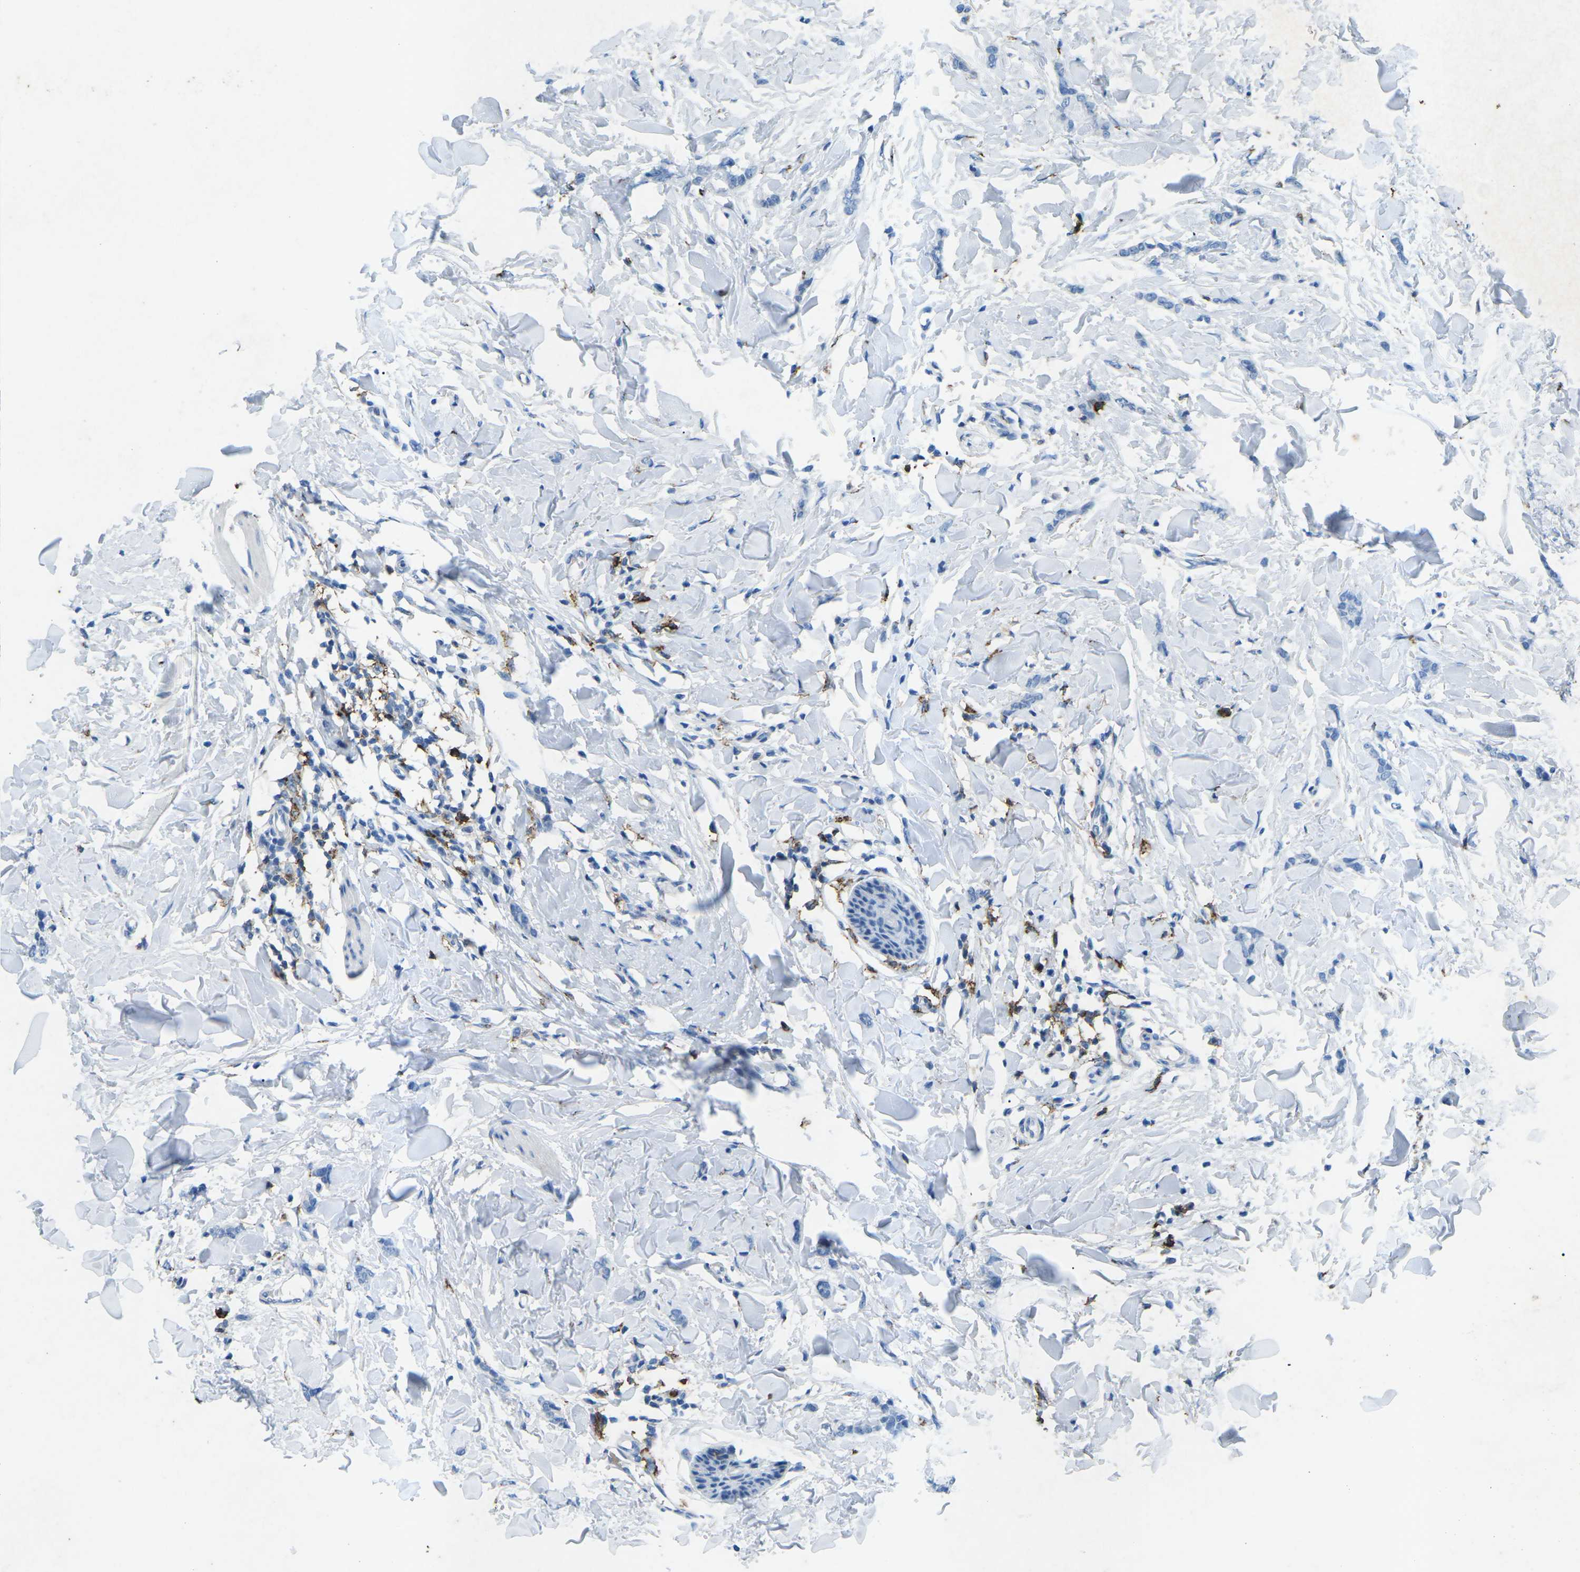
{"staining": {"intensity": "negative", "quantity": "none", "location": "none"}, "tissue": "breast cancer", "cell_type": "Tumor cells", "image_type": "cancer", "snomed": [{"axis": "morphology", "description": "Lobular carcinoma"}, {"axis": "topography", "description": "Skin"}, {"axis": "topography", "description": "Breast"}], "caption": "A photomicrograph of human breast cancer (lobular carcinoma) is negative for staining in tumor cells.", "gene": "CTAGE1", "patient": {"sex": "female", "age": 46}}